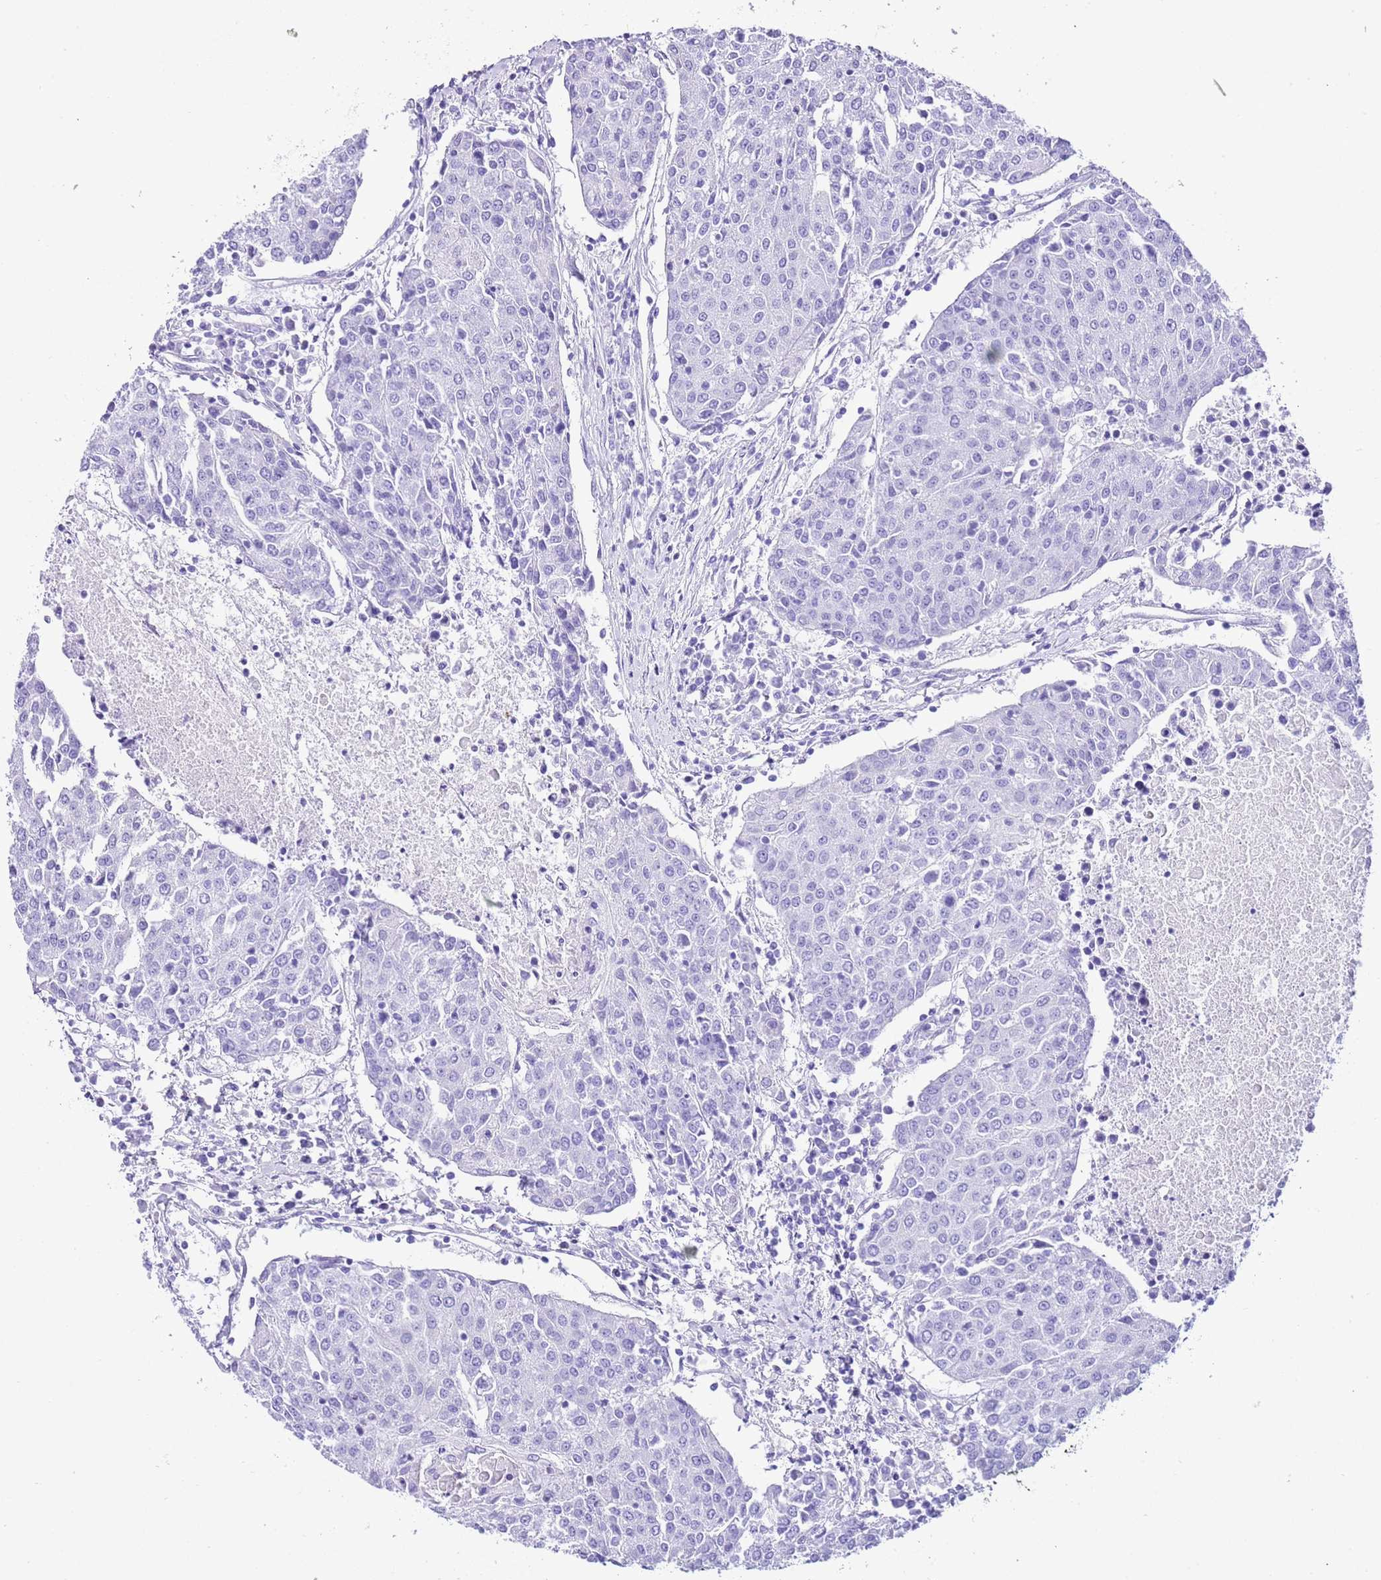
{"staining": {"intensity": "negative", "quantity": "none", "location": "none"}, "tissue": "urothelial cancer", "cell_type": "Tumor cells", "image_type": "cancer", "snomed": [{"axis": "morphology", "description": "Urothelial carcinoma, High grade"}, {"axis": "topography", "description": "Urinary bladder"}], "caption": "Immunohistochemical staining of urothelial cancer shows no significant staining in tumor cells. Nuclei are stained in blue.", "gene": "KCNC1", "patient": {"sex": "female", "age": 85}}